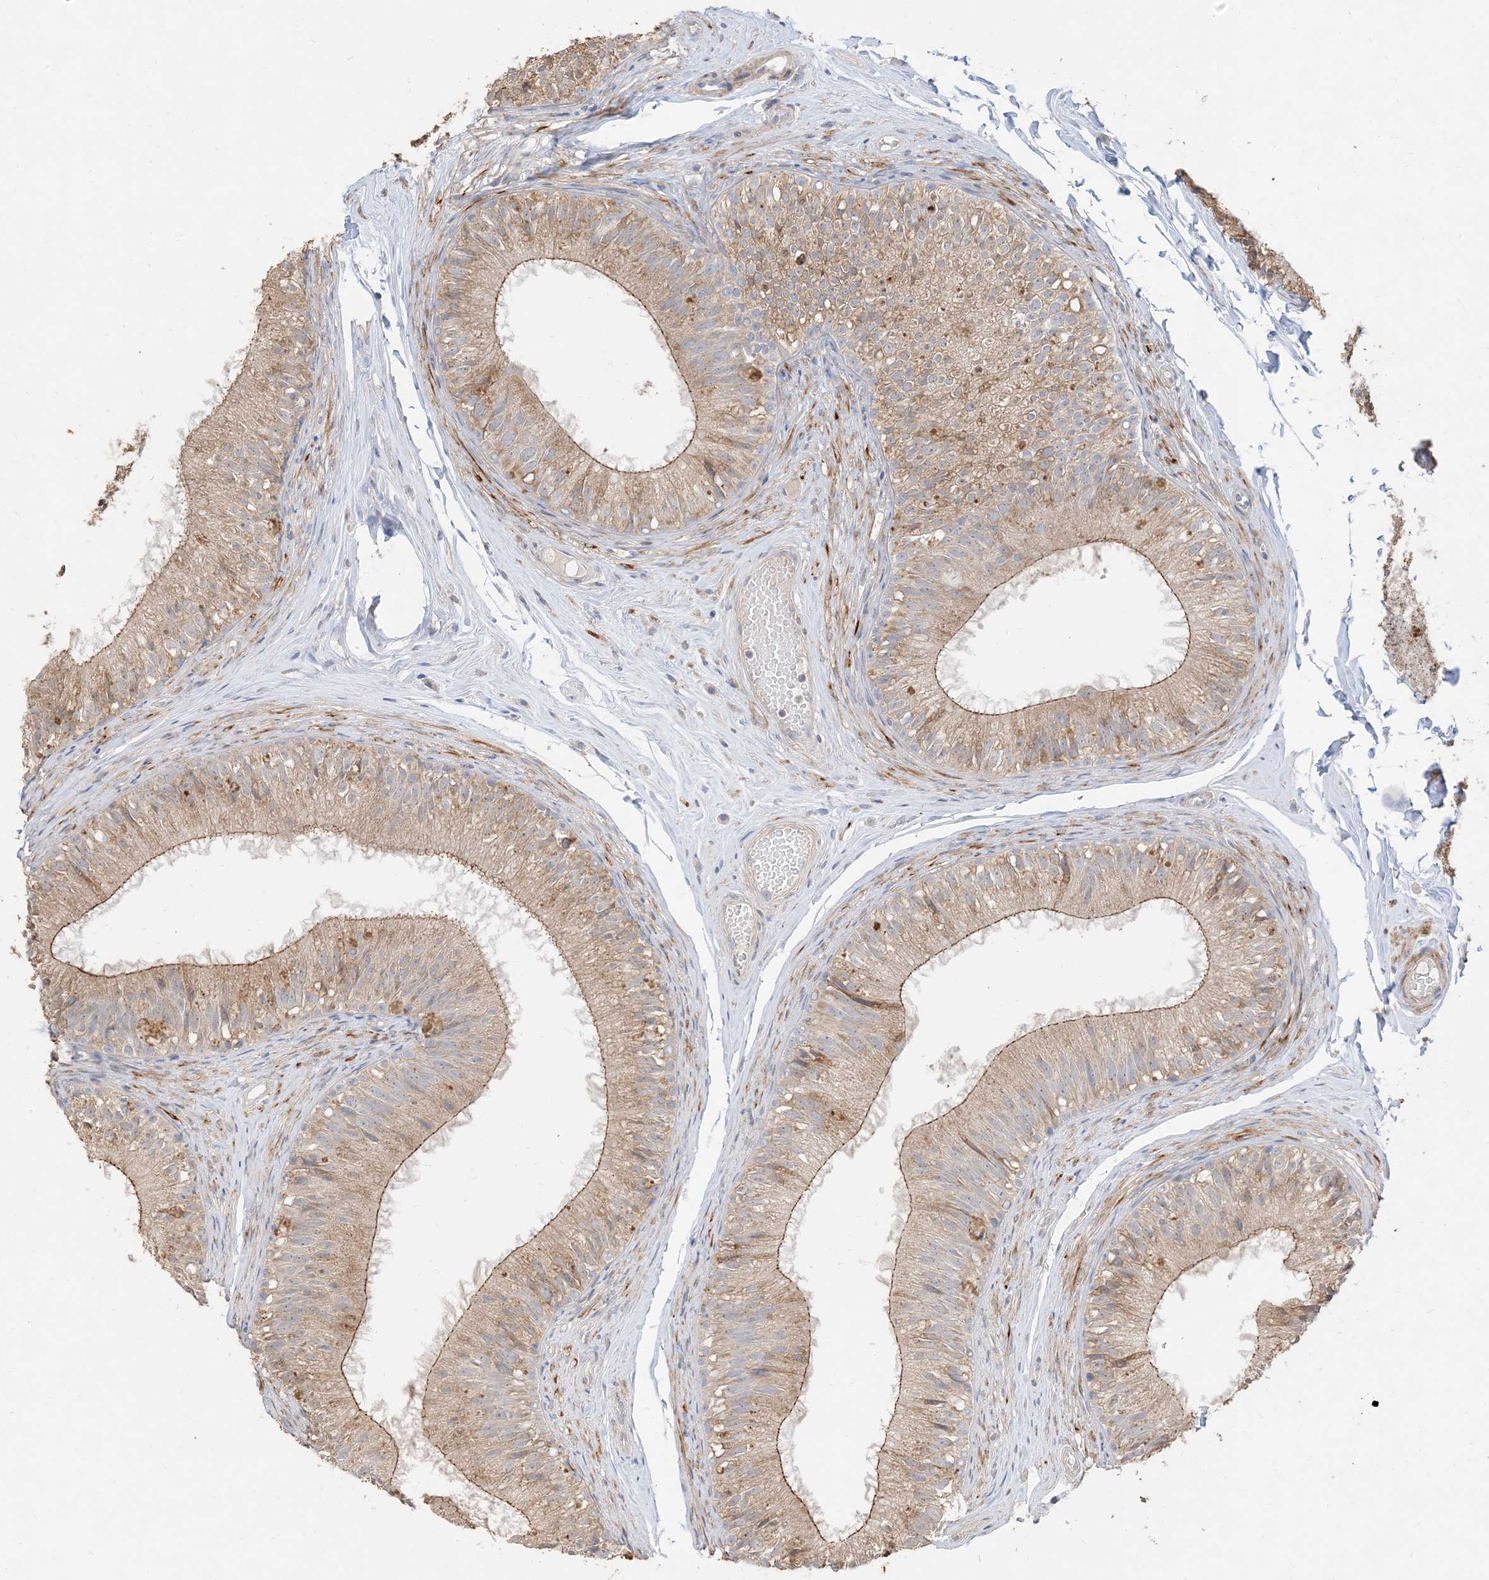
{"staining": {"intensity": "moderate", "quantity": ">75%", "location": "cytoplasmic/membranous"}, "tissue": "epididymis", "cell_type": "Glandular cells", "image_type": "normal", "snomed": [{"axis": "morphology", "description": "Normal tissue, NOS"}, {"axis": "morphology", "description": "Seminoma in situ"}, {"axis": "topography", "description": "Testis"}, {"axis": "topography", "description": "Epididymis"}], "caption": "Glandular cells reveal medium levels of moderate cytoplasmic/membranous expression in approximately >75% of cells in normal epididymis. The protein of interest is stained brown, and the nuclei are stained in blue (DAB IHC with brightfield microscopy, high magnification).", "gene": "RNF175", "patient": {"sex": "male", "age": 28}}